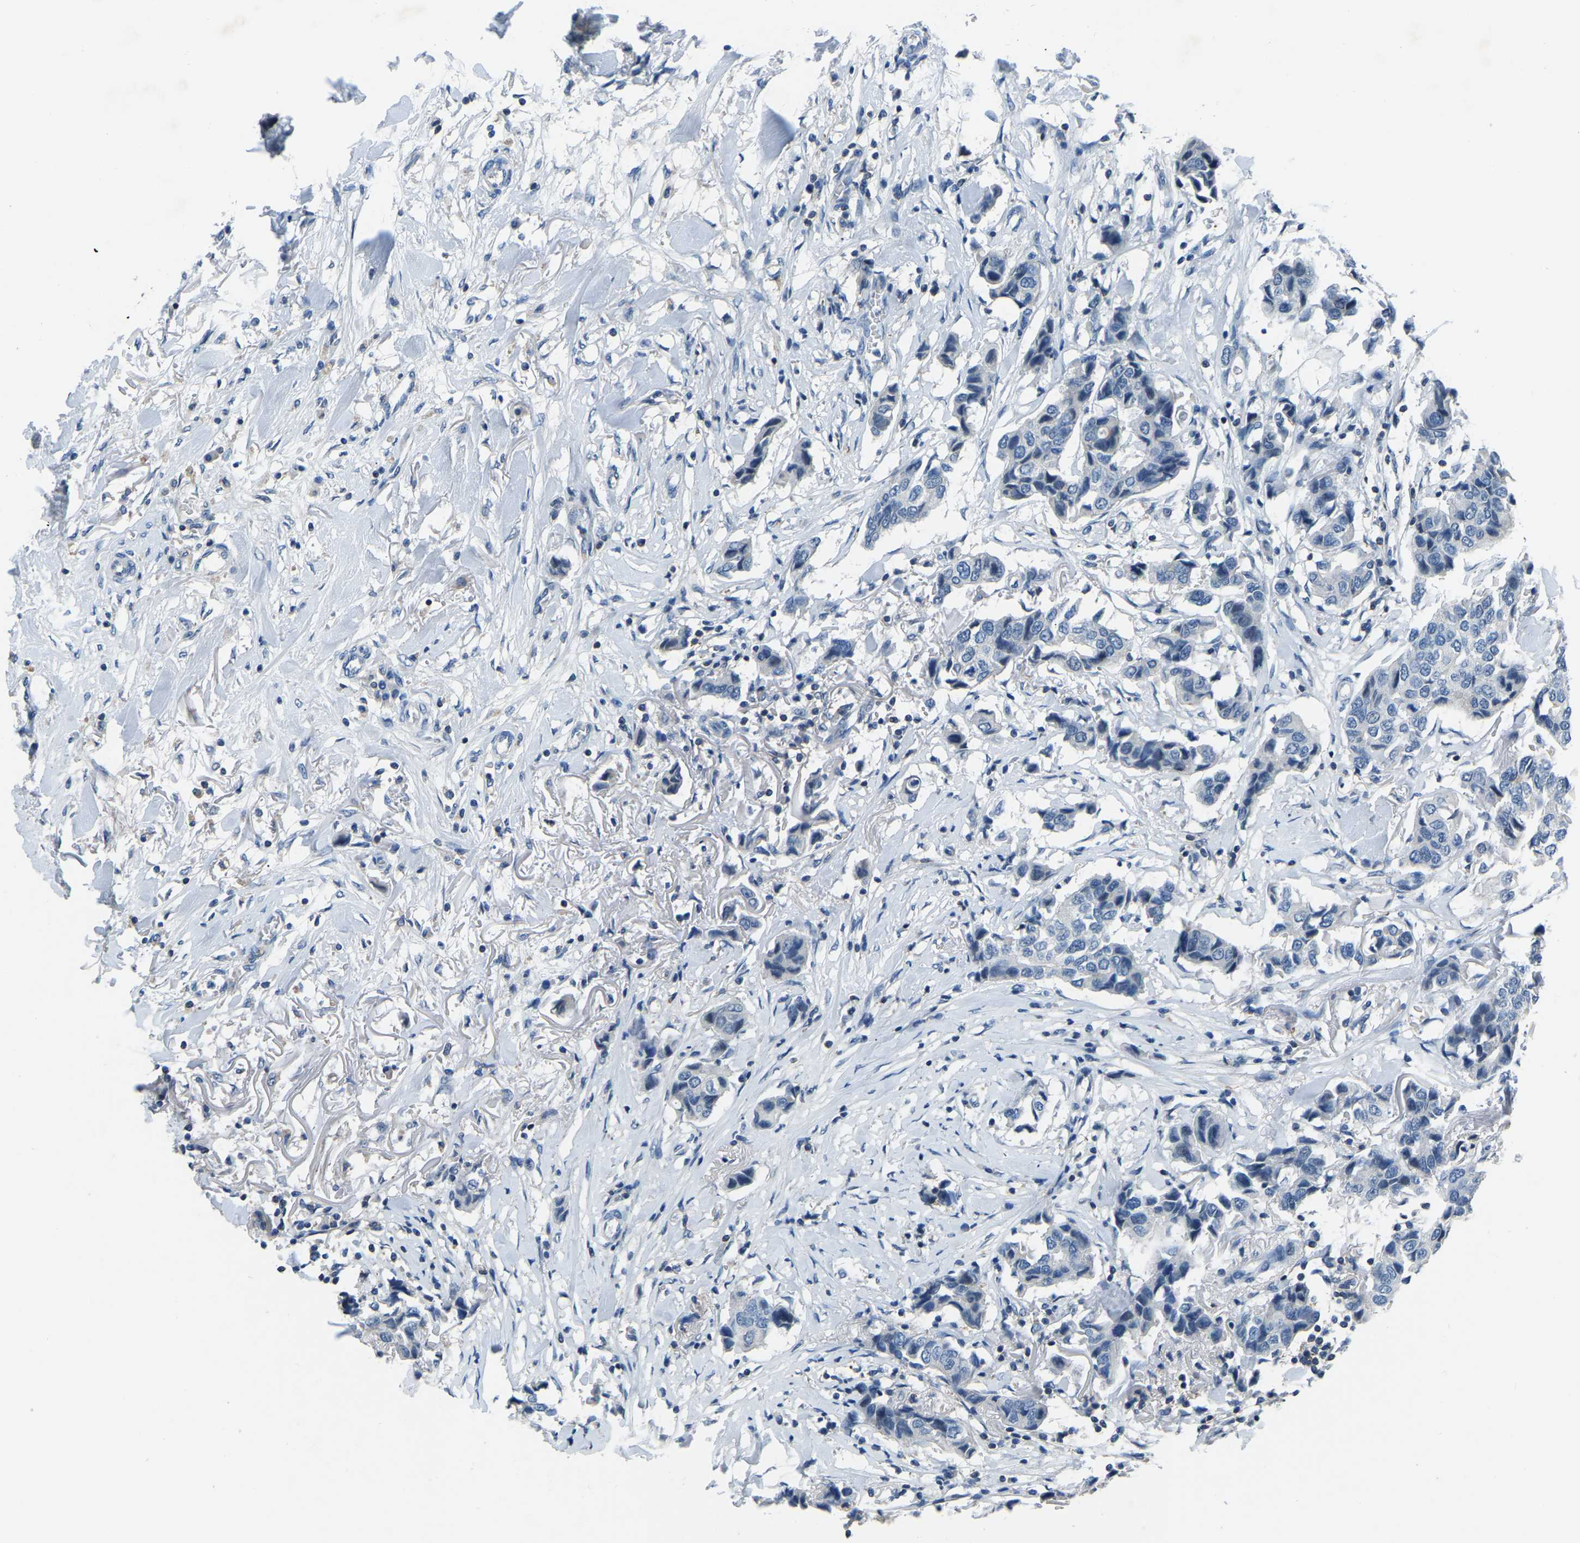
{"staining": {"intensity": "negative", "quantity": "none", "location": "none"}, "tissue": "breast cancer", "cell_type": "Tumor cells", "image_type": "cancer", "snomed": [{"axis": "morphology", "description": "Duct carcinoma"}, {"axis": "topography", "description": "Breast"}], "caption": "The IHC histopathology image has no significant positivity in tumor cells of breast cancer (intraductal carcinoma) tissue. Brightfield microscopy of immunohistochemistry stained with DAB (brown) and hematoxylin (blue), captured at high magnification.", "gene": "XIRP1", "patient": {"sex": "female", "age": 80}}